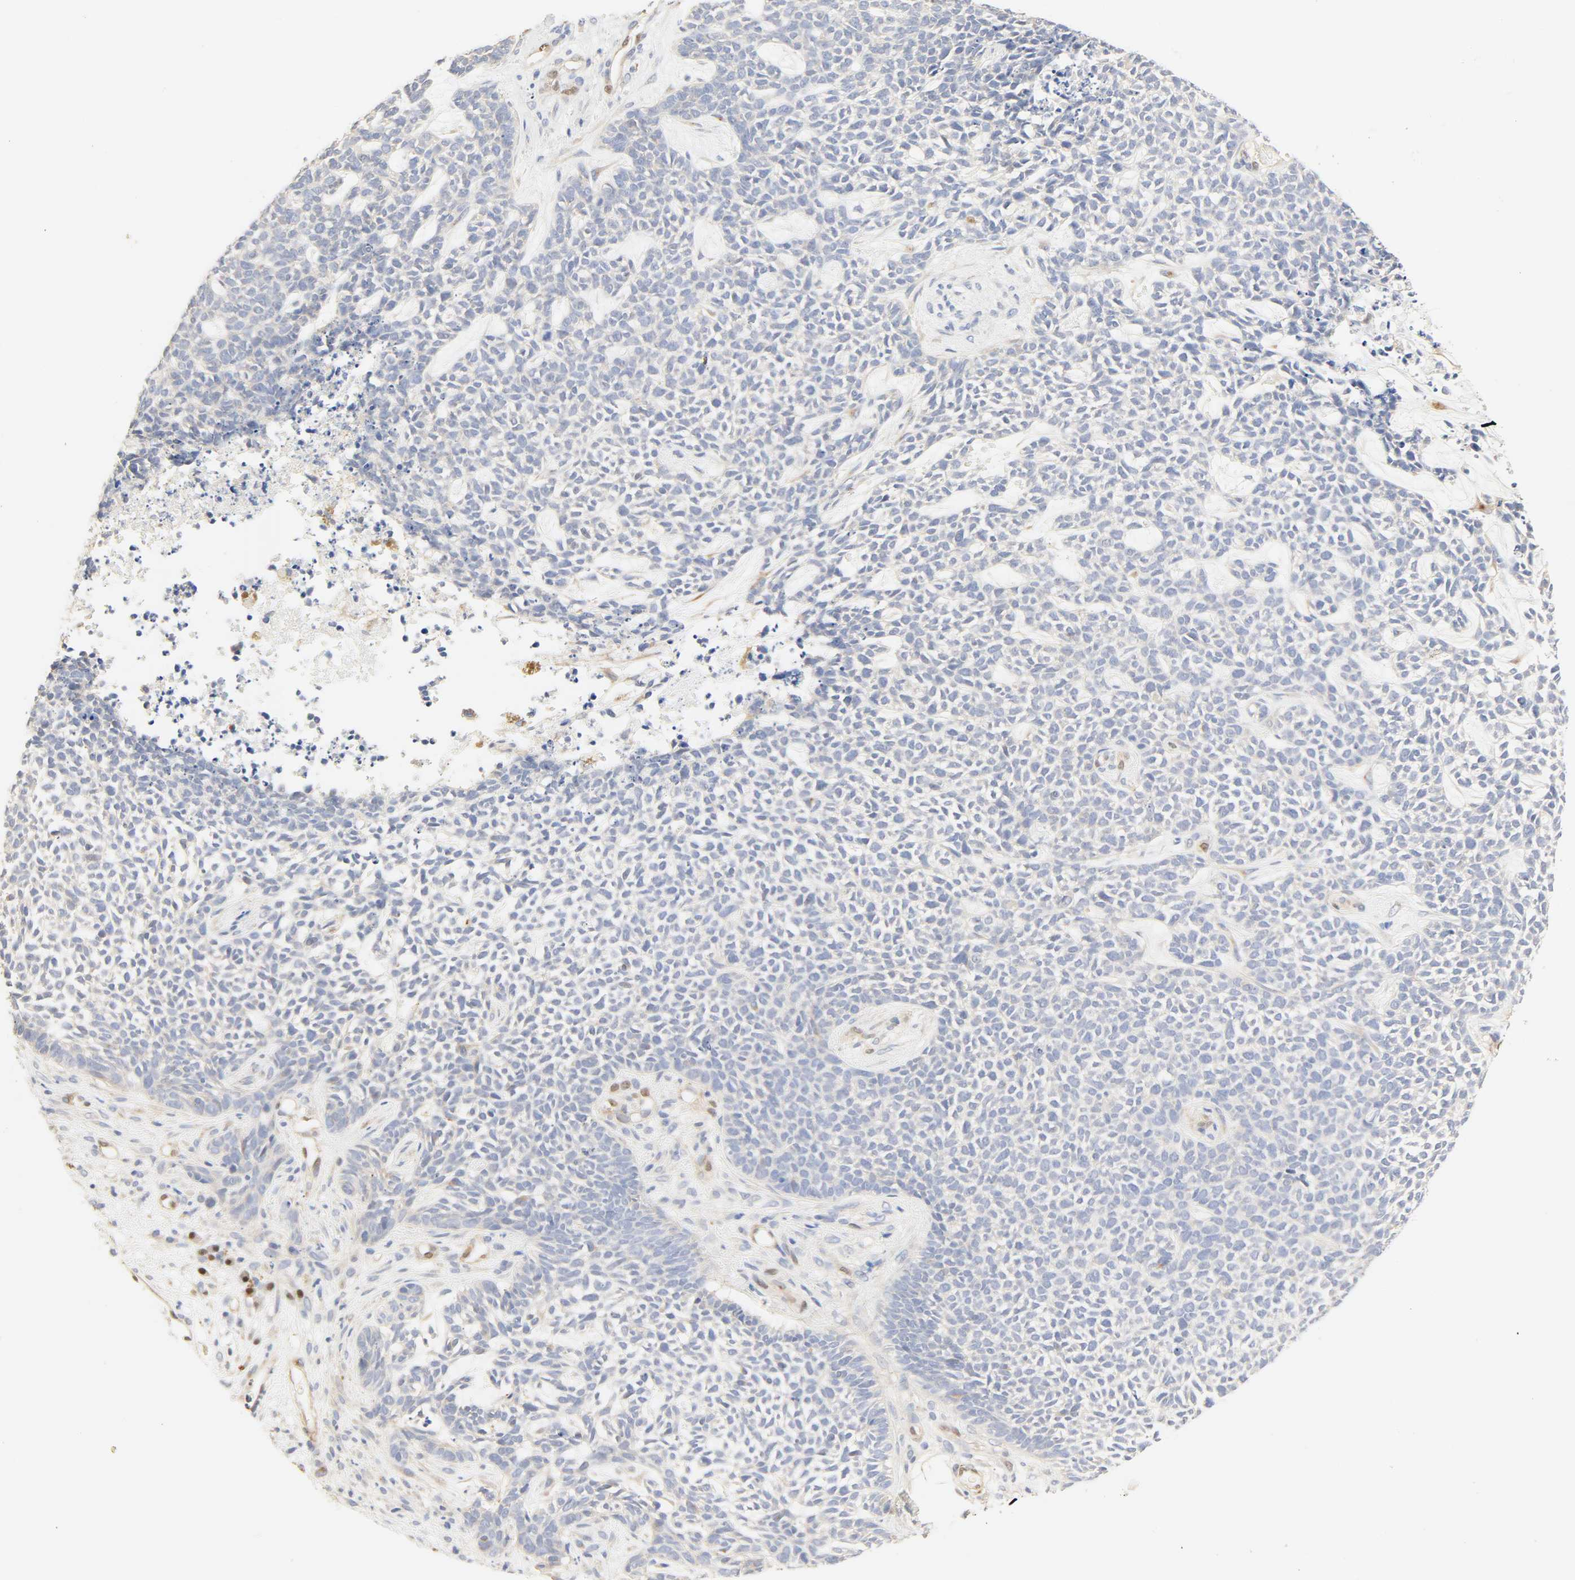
{"staining": {"intensity": "negative", "quantity": "none", "location": "none"}, "tissue": "skin cancer", "cell_type": "Tumor cells", "image_type": "cancer", "snomed": [{"axis": "morphology", "description": "Basal cell carcinoma"}, {"axis": "topography", "description": "Skin"}], "caption": "Immunohistochemical staining of human skin basal cell carcinoma displays no significant positivity in tumor cells.", "gene": "BORCS8-MEF2B", "patient": {"sex": "female", "age": 84}}